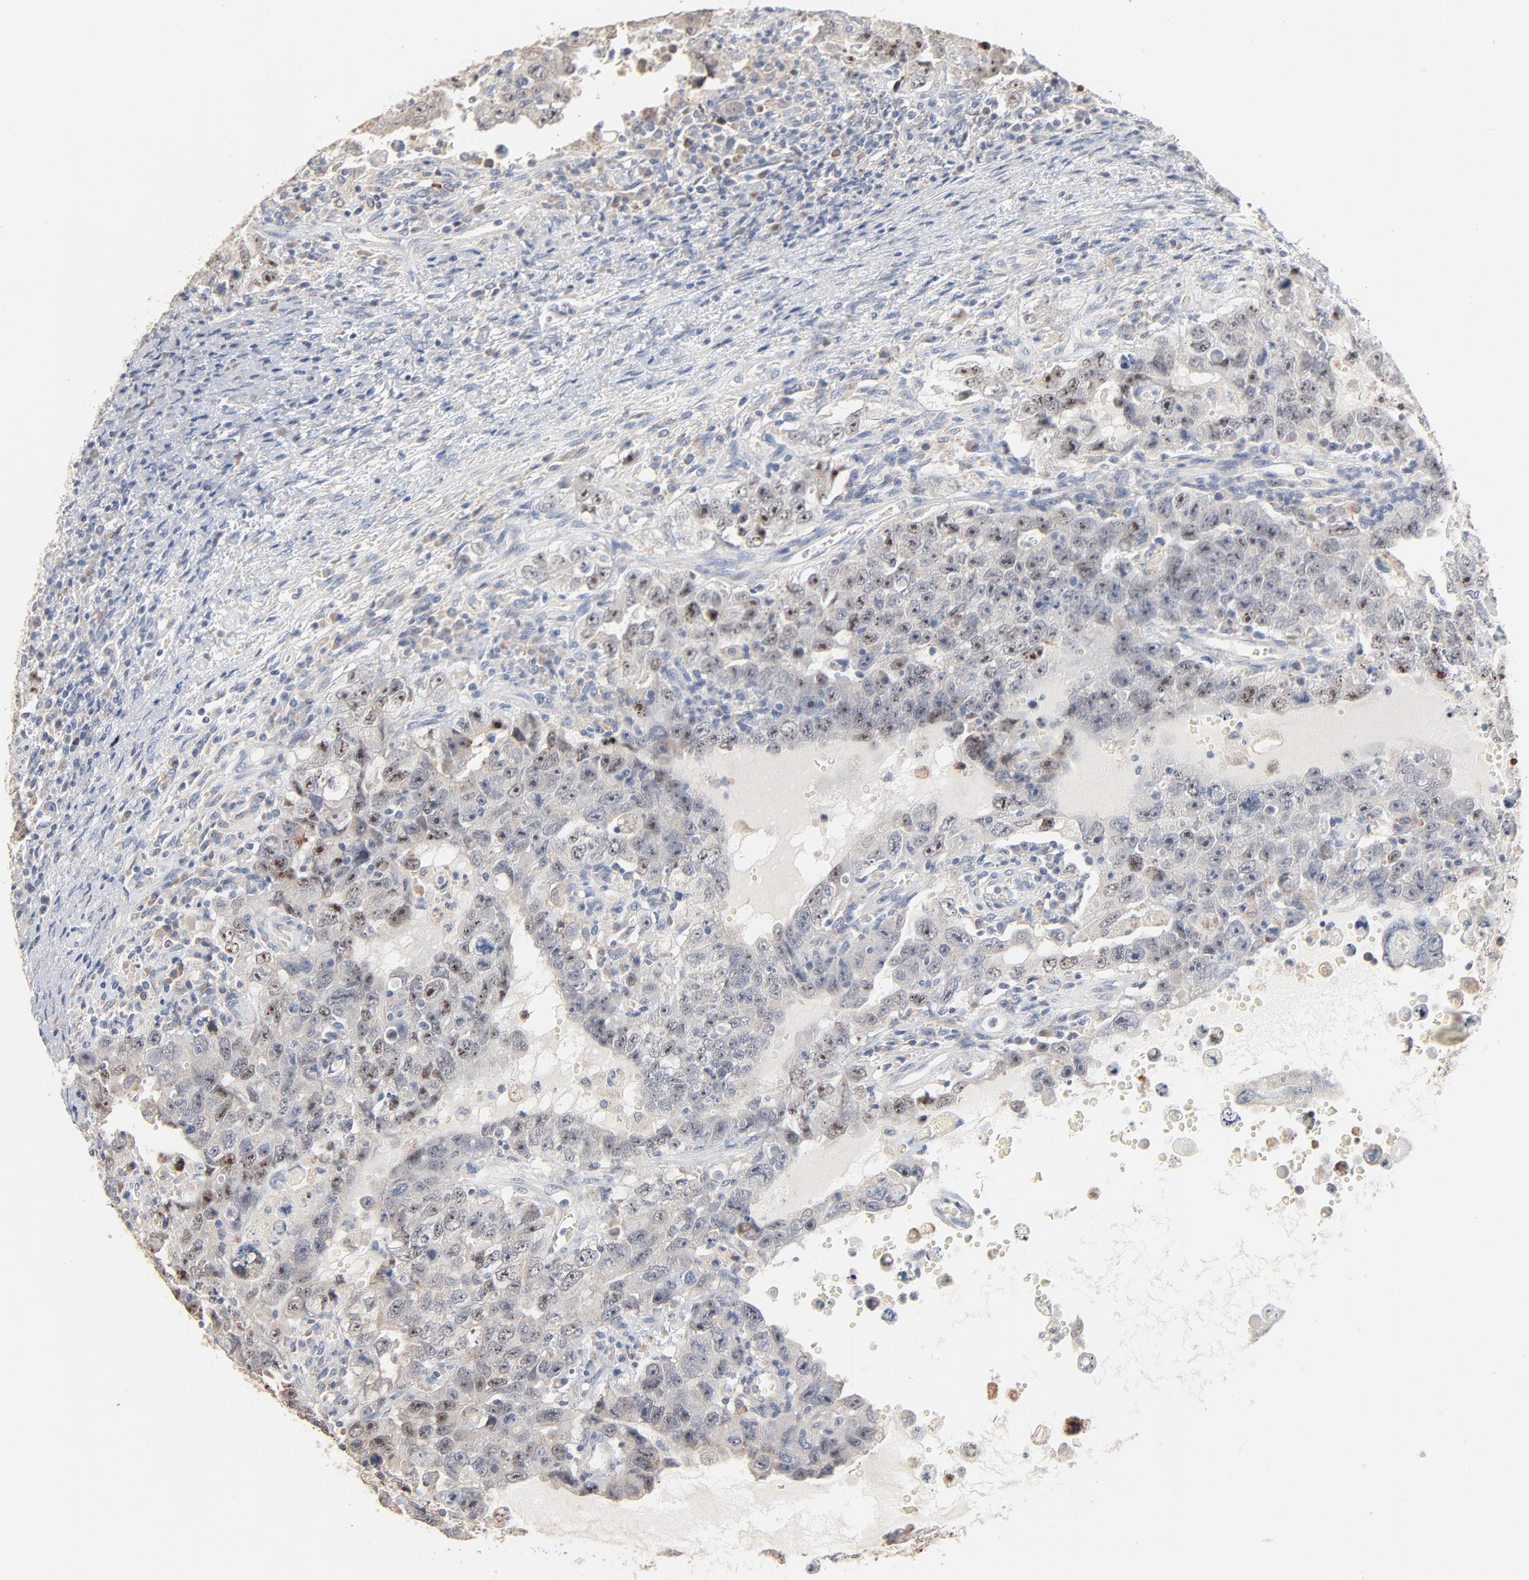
{"staining": {"intensity": "weak", "quantity": "<25%", "location": "nuclear"}, "tissue": "testis cancer", "cell_type": "Tumor cells", "image_type": "cancer", "snomed": [{"axis": "morphology", "description": "Carcinoma, Embryonal, NOS"}, {"axis": "topography", "description": "Testis"}], "caption": "Tumor cells are negative for protein expression in human testis embryonal carcinoma.", "gene": "ZDHHC8", "patient": {"sex": "male", "age": 26}}